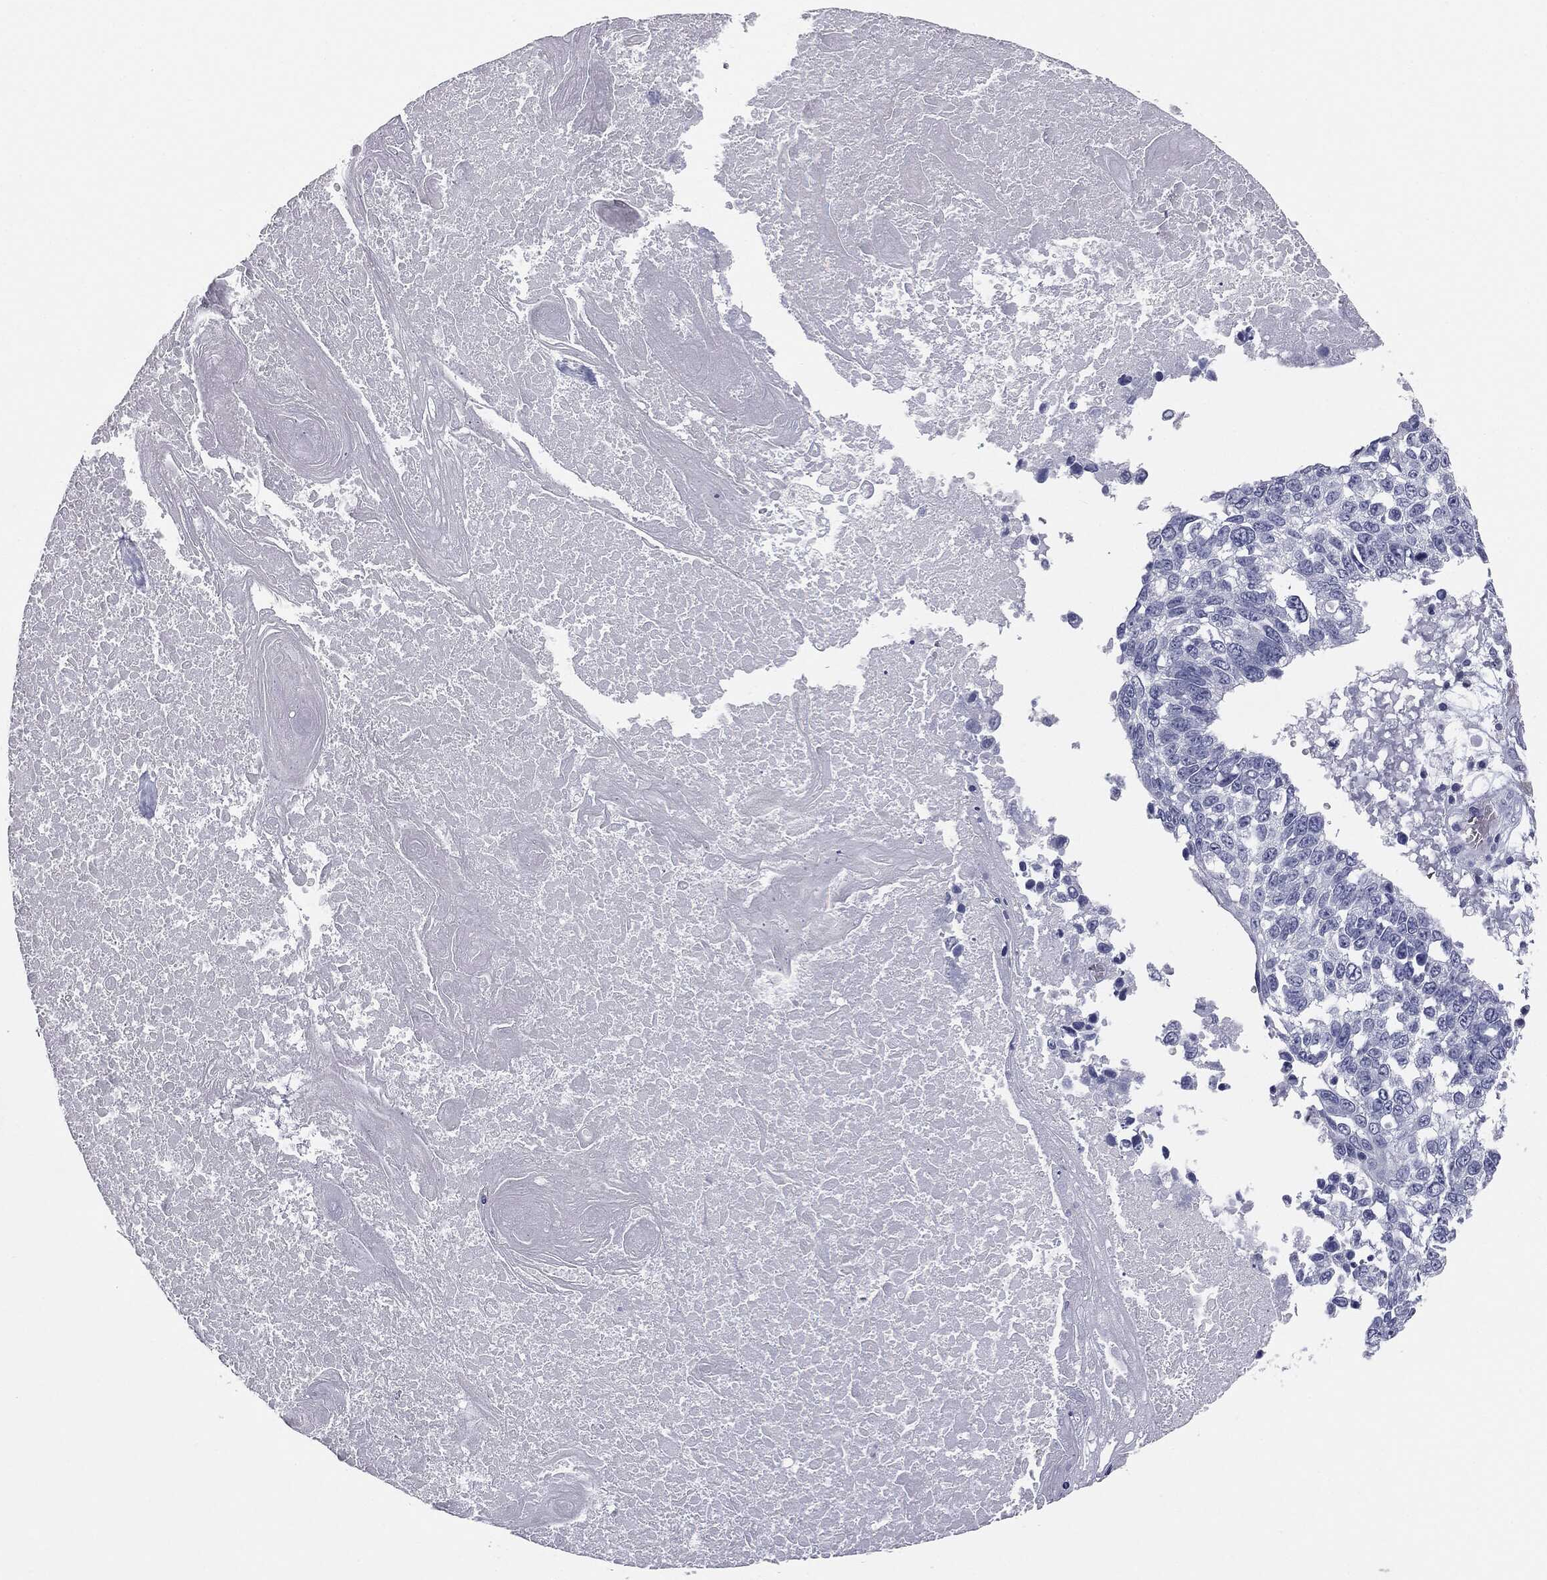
{"staining": {"intensity": "negative", "quantity": "none", "location": "none"}, "tissue": "lung cancer", "cell_type": "Tumor cells", "image_type": "cancer", "snomed": [{"axis": "morphology", "description": "Squamous cell carcinoma, NOS"}, {"axis": "topography", "description": "Lung"}], "caption": "This micrograph is of squamous cell carcinoma (lung) stained with immunohistochemistry to label a protein in brown with the nuclei are counter-stained blue. There is no positivity in tumor cells.", "gene": "MUC5AC", "patient": {"sex": "male", "age": 82}}